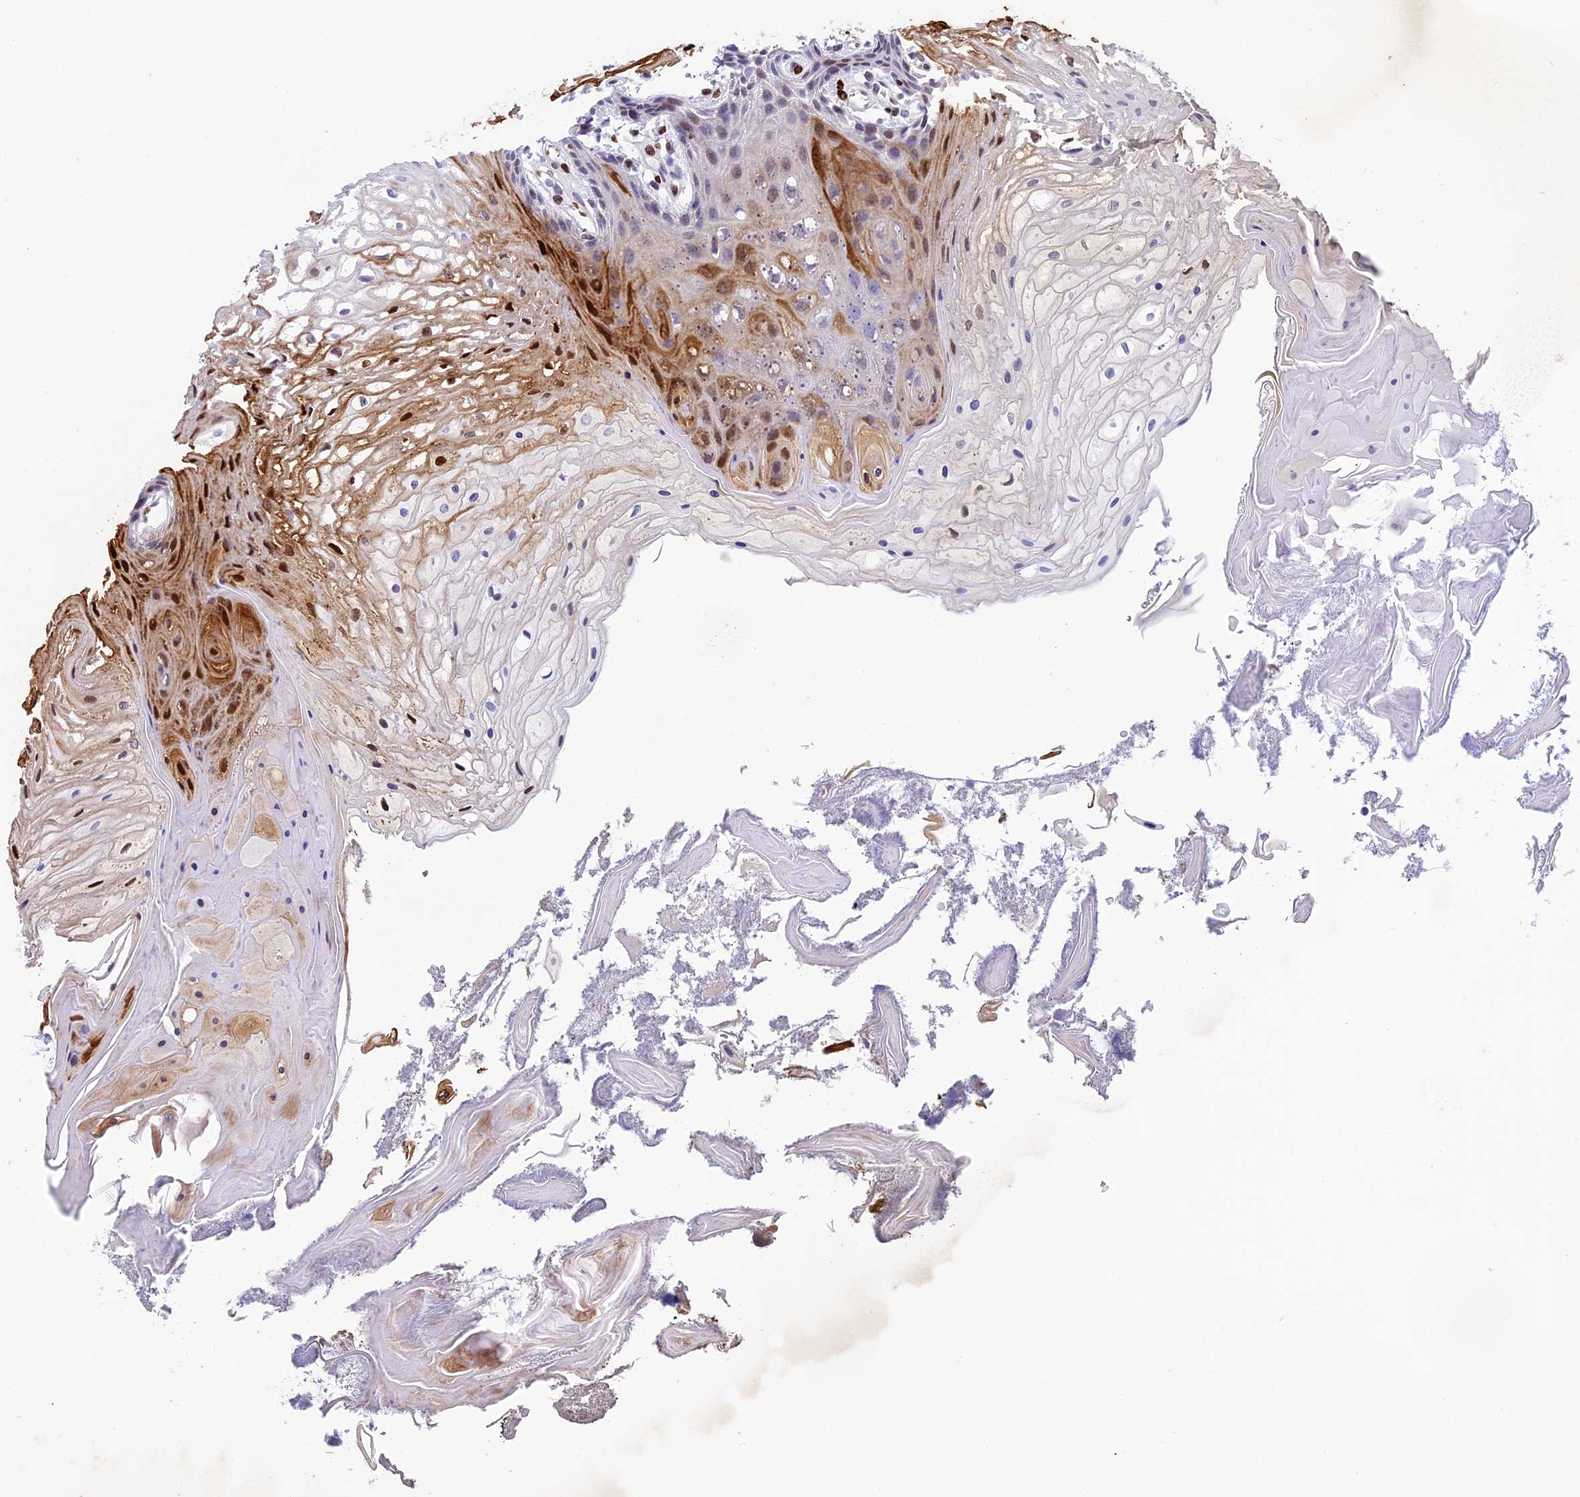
{"staining": {"intensity": "strong", "quantity": "25%-75%", "location": "cytoplasmic/membranous,nuclear"}, "tissue": "oral mucosa", "cell_type": "Squamous epithelial cells", "image_type": "normal", "snomed": [{"axis": "morphology", "description": "Normal tissue, NOS"}, {"axis": "topography", "description": "Oral tissue"}], "caption": "Immunohistochemical staining of benign human oral mucosa demonstrates 25%-75% levels of strong cytoplasmic/membranous,nuclear protein expression in approximately 25%-75% of squamous epithelial cells.", "gene": "BTBD3", "patient": {"sex": "female", "age": 80}}